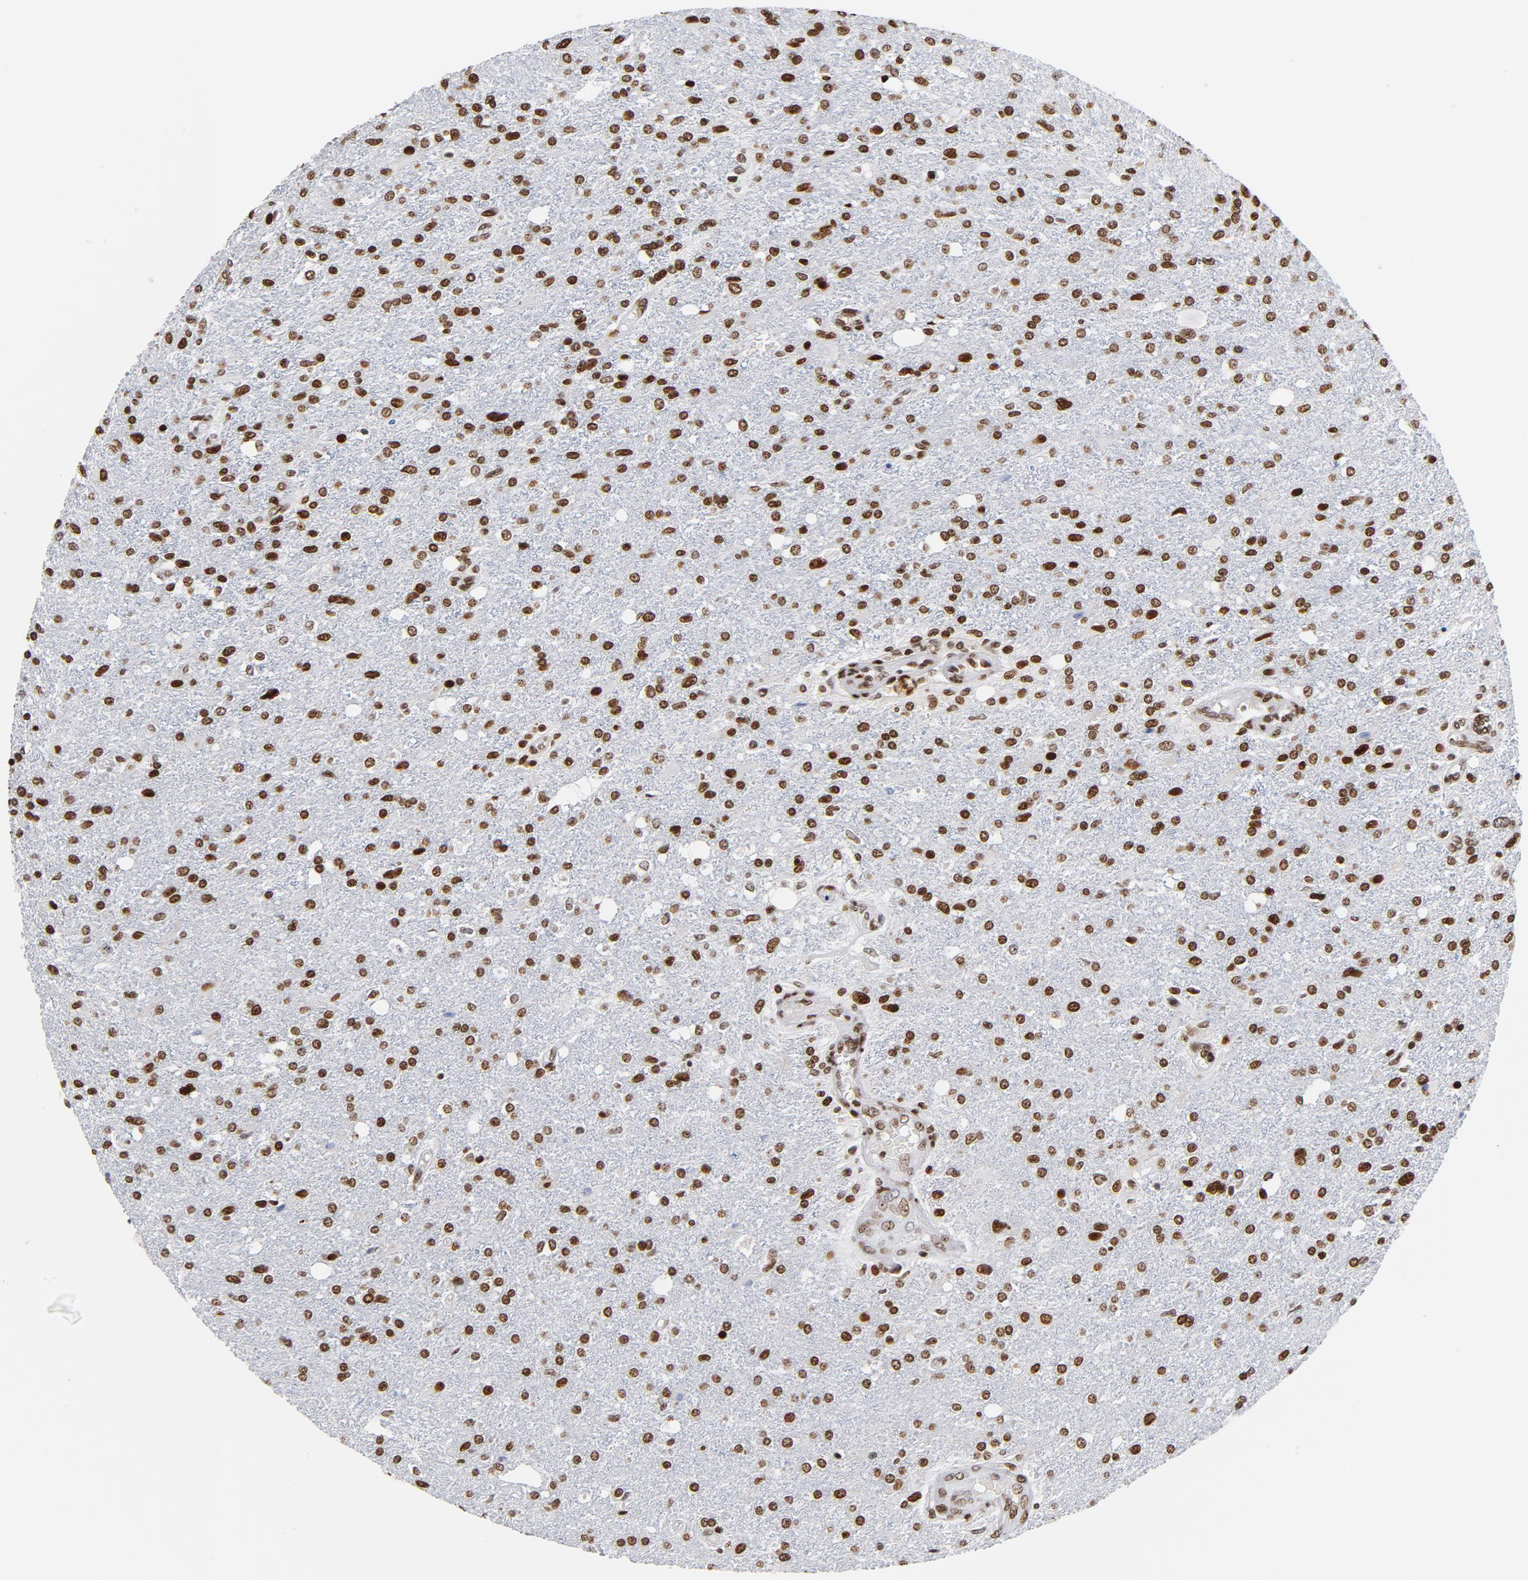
{"staining": {"intensity": "moderate", "quantity": ">75%", "location": "nuclear"}, "tissue": "glioma", "cell_type": "Tumor cells", "image_type": "cancer", "snomed": [{"axis": "morphology", "description": "Glioma, malignant, High grade"}, {"axis": "topography", "description": "Cerebral cortex"}], "caption": "The immunohistochemical stain shows moderate nuclear positivity in tumor cells of glioma tissue.", "gene": "TOP2B", "patient": {"sex": "male", "age": 76}}